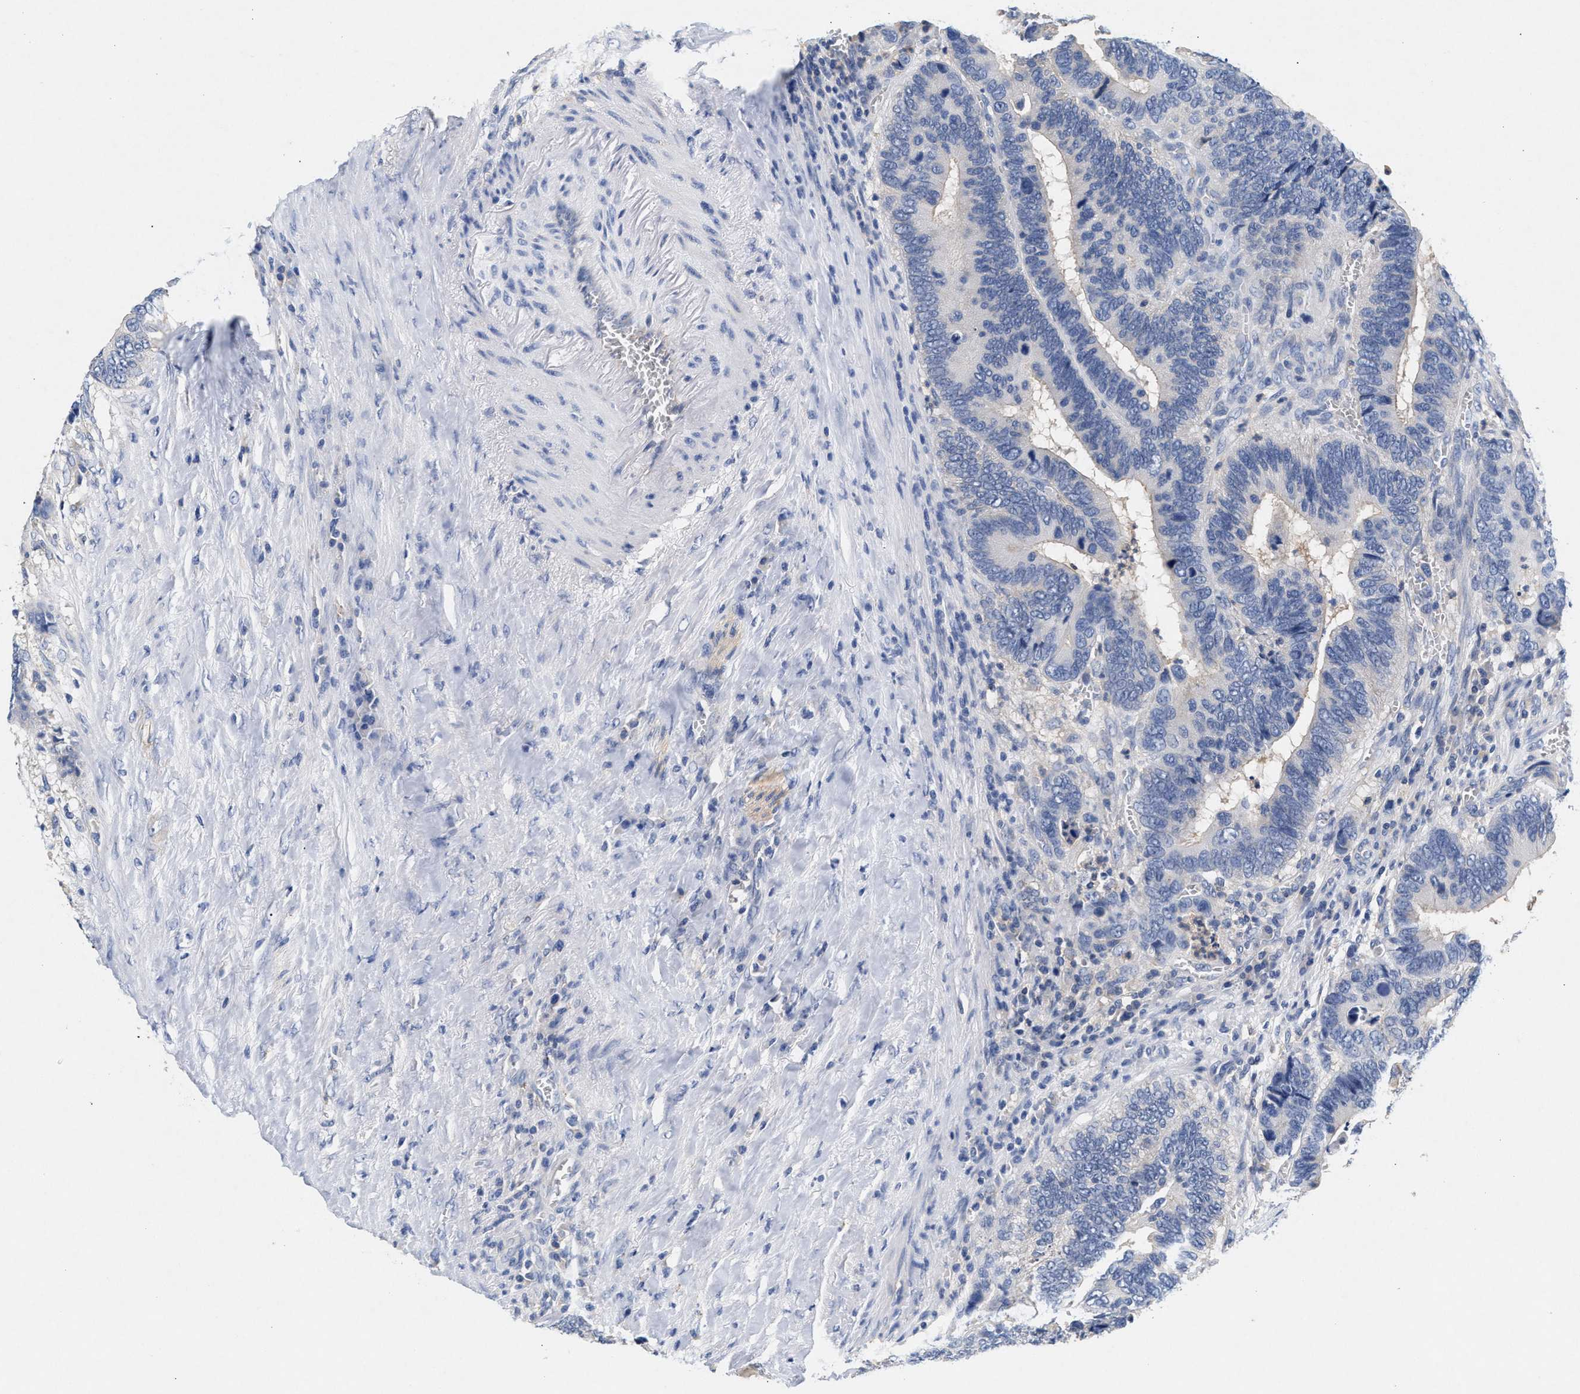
{"staining": {"intensity": "negative", "quantity": "none", "location": "none"}, "tissue": "colorectal cancer", "cell_type": "Tumor cells", "image_type": "cancer", "snomed": [{"axis": "morphology", "description": "Adenocarcinoma, NOS"}, {"axis": "topography", "description": "Colon"}], "caption": "This is a micrograph of immunohistochemistry (IHC) staining of colorectal adenocarcinoma, which shows no positivity in tumor cells.", "gene": "GNAI3", "patient": {"sex": "male", "age": 72}}